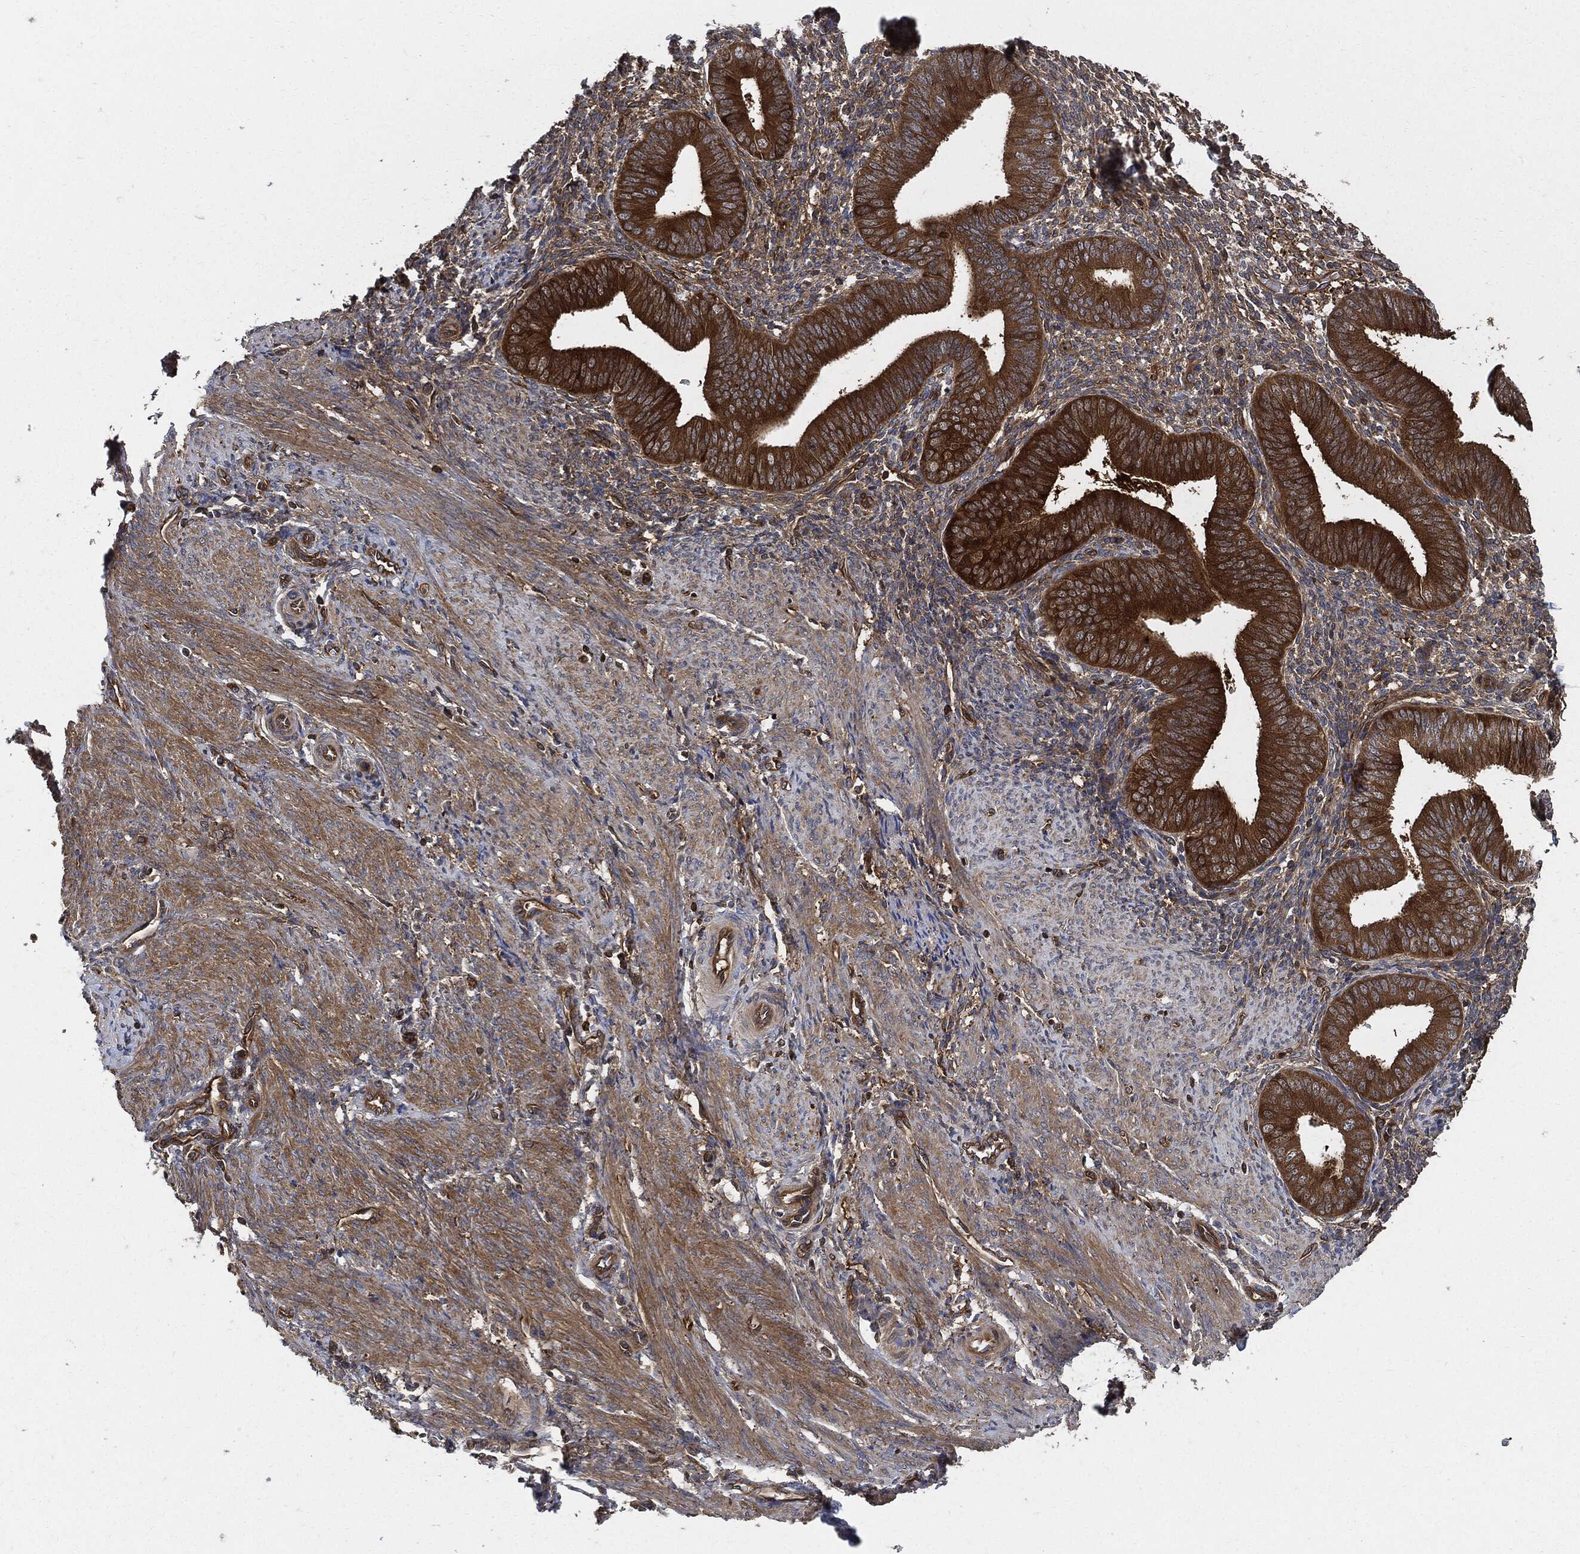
{"staining": {"intensity": "moderate", "quantity": ">75%", "location": "cytoplasmic/membranous"}, "tissue": "endometrium", "cell_type": "Cells in endometrial stroma", "image_type": "normal", "snomed": [{"axis": "morphology", "description": "Normal tissue, NOS"}, {"axis": "topography", "description": "Endometrium"}], "caption": "Protein analysis of benign endometrium displays moderate cytoplasmic/membranous staining in about >75% of cells in endometrial stroma.", "gene": "XPNPEP1", "patient": {"sex": "female", "age": 39}}